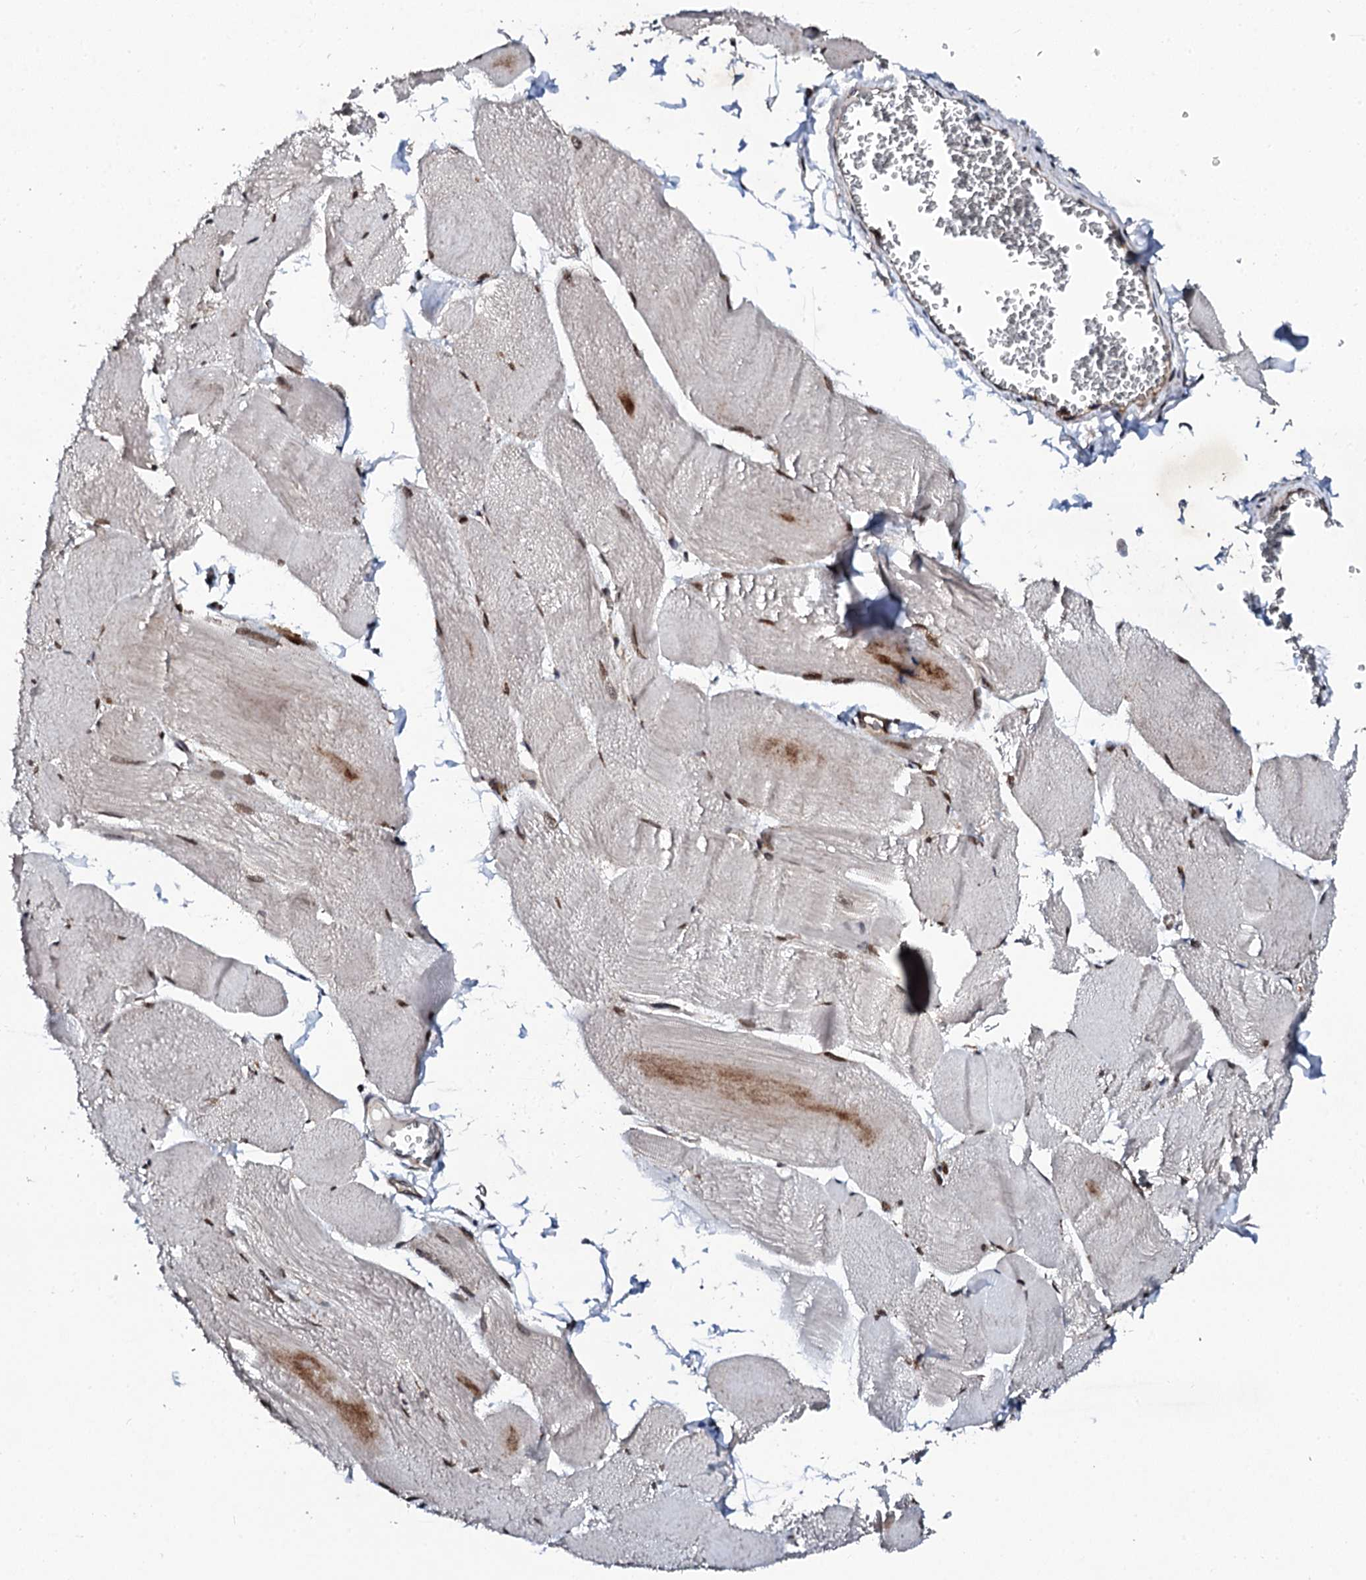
{"staining": {"intensity": "strong", "quantity": ">75%", "location": "nuclear"}, "tissue": "skeletal muscle", "cell_type": "Myocytes", "image_type": "normal", "snomed": [{"axis": "morphology", "description": "Normal tissue, NOS"}, {"axis": "morphology", "description": "Basal cell carcinoma"}, {"axis": "topography", "description": "Skeletal muscle"}], "caption": "Immunohistochemistry (DAB (3,3'-diaminobenzidine)) staining of unremarkable skeletal muscle displays strong nuclear protein expression in about >75% of myocytes.", "gene": "CSTF3", "patient": {"sex": "female", "age": 64}}